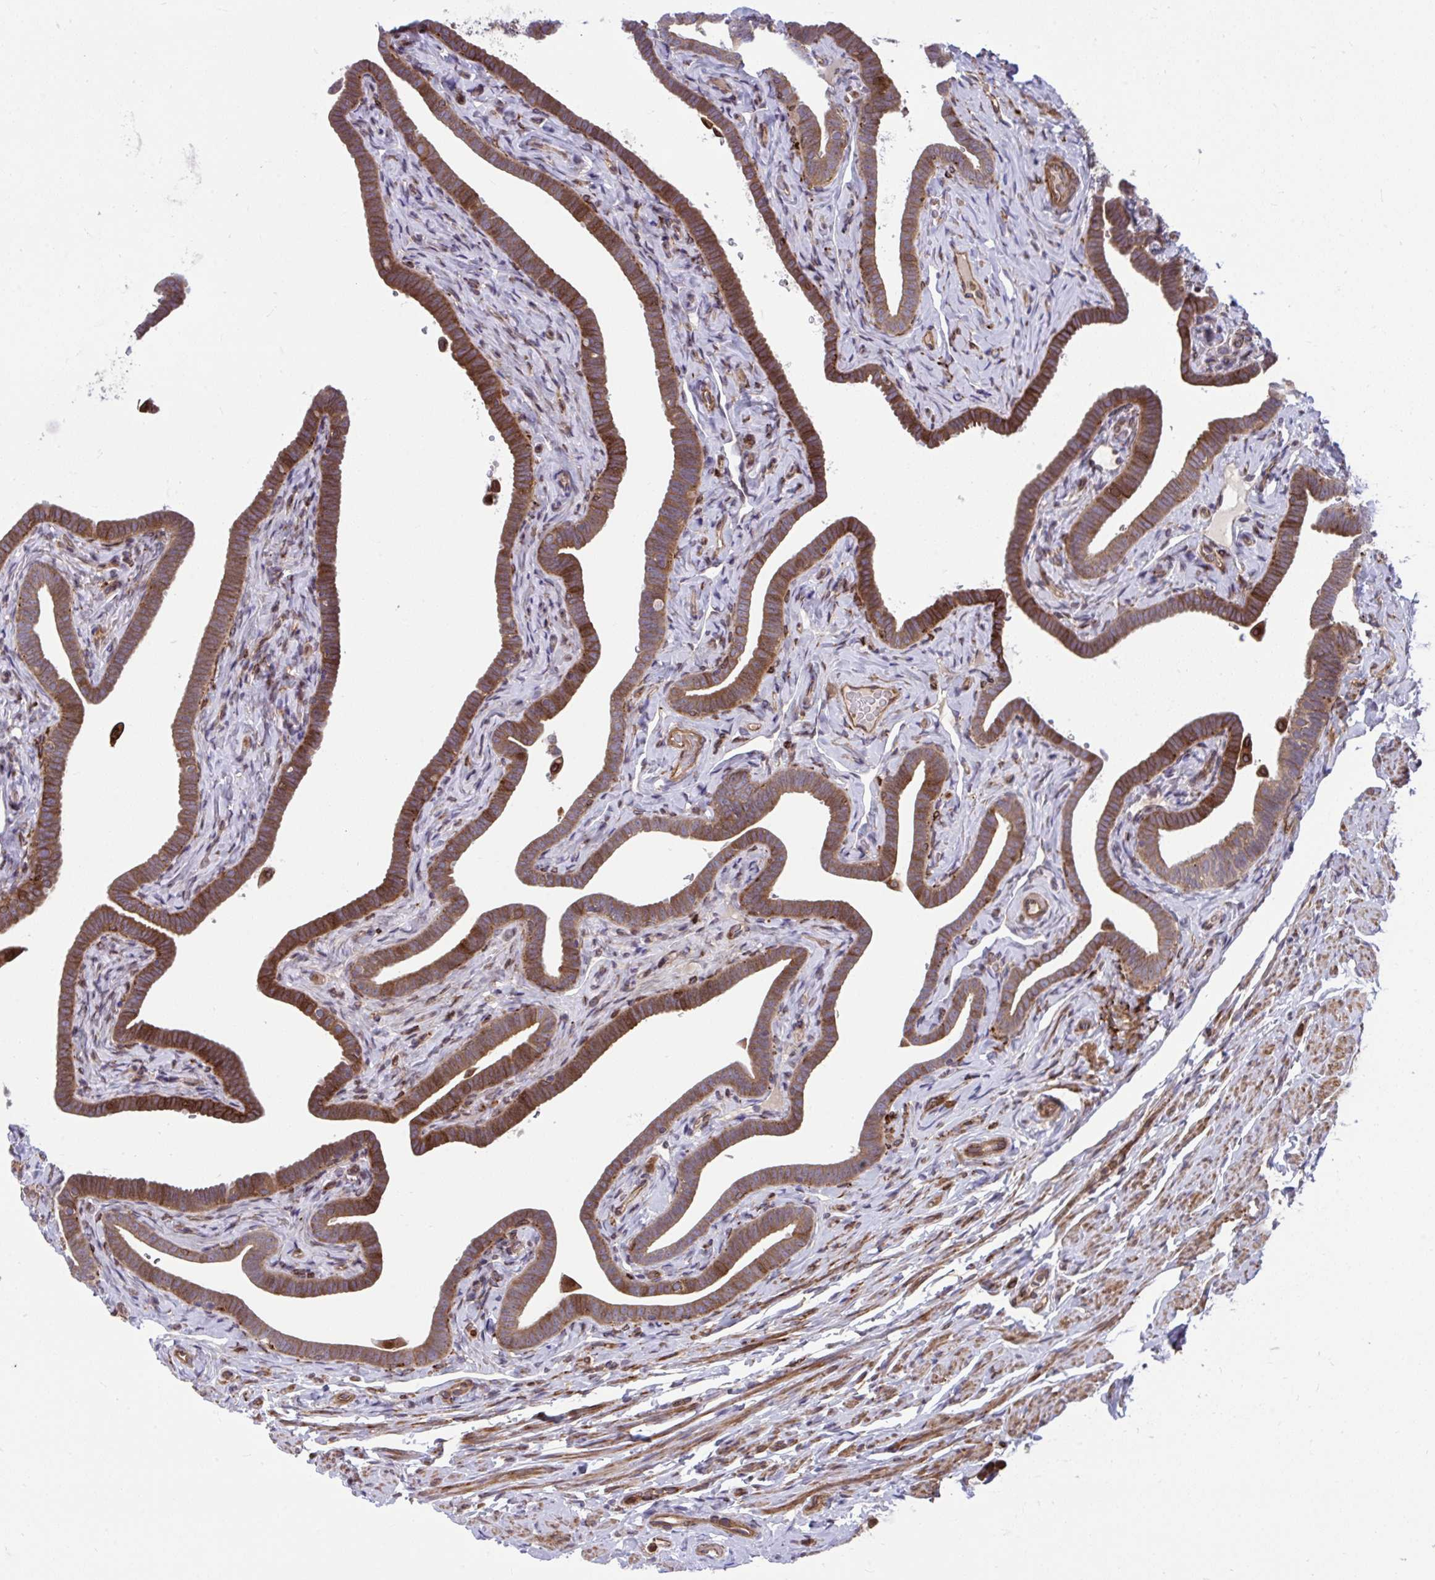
{"staining": {"intensity": "strong", "quantity": ">75%", "location": "cytoplasmic/membranous"}, "tissue": "fallopian tube", "cell_type": "Glandular cells", "image_type": "normal", "snomed": [{"axis": "morphology", "description": "Normal tissue, NOS"}, {"axis": "topography", "description": "Fallopian tube"}], "caption": "This histopathology image displays immunohistochemistry staining of normal fallopian tube, with high strong cytoplasmic/membranous positivity in approximately >75% of glandular cells.", "gene": "STIM2", "patient": {"sex": "female", "age": 69}}